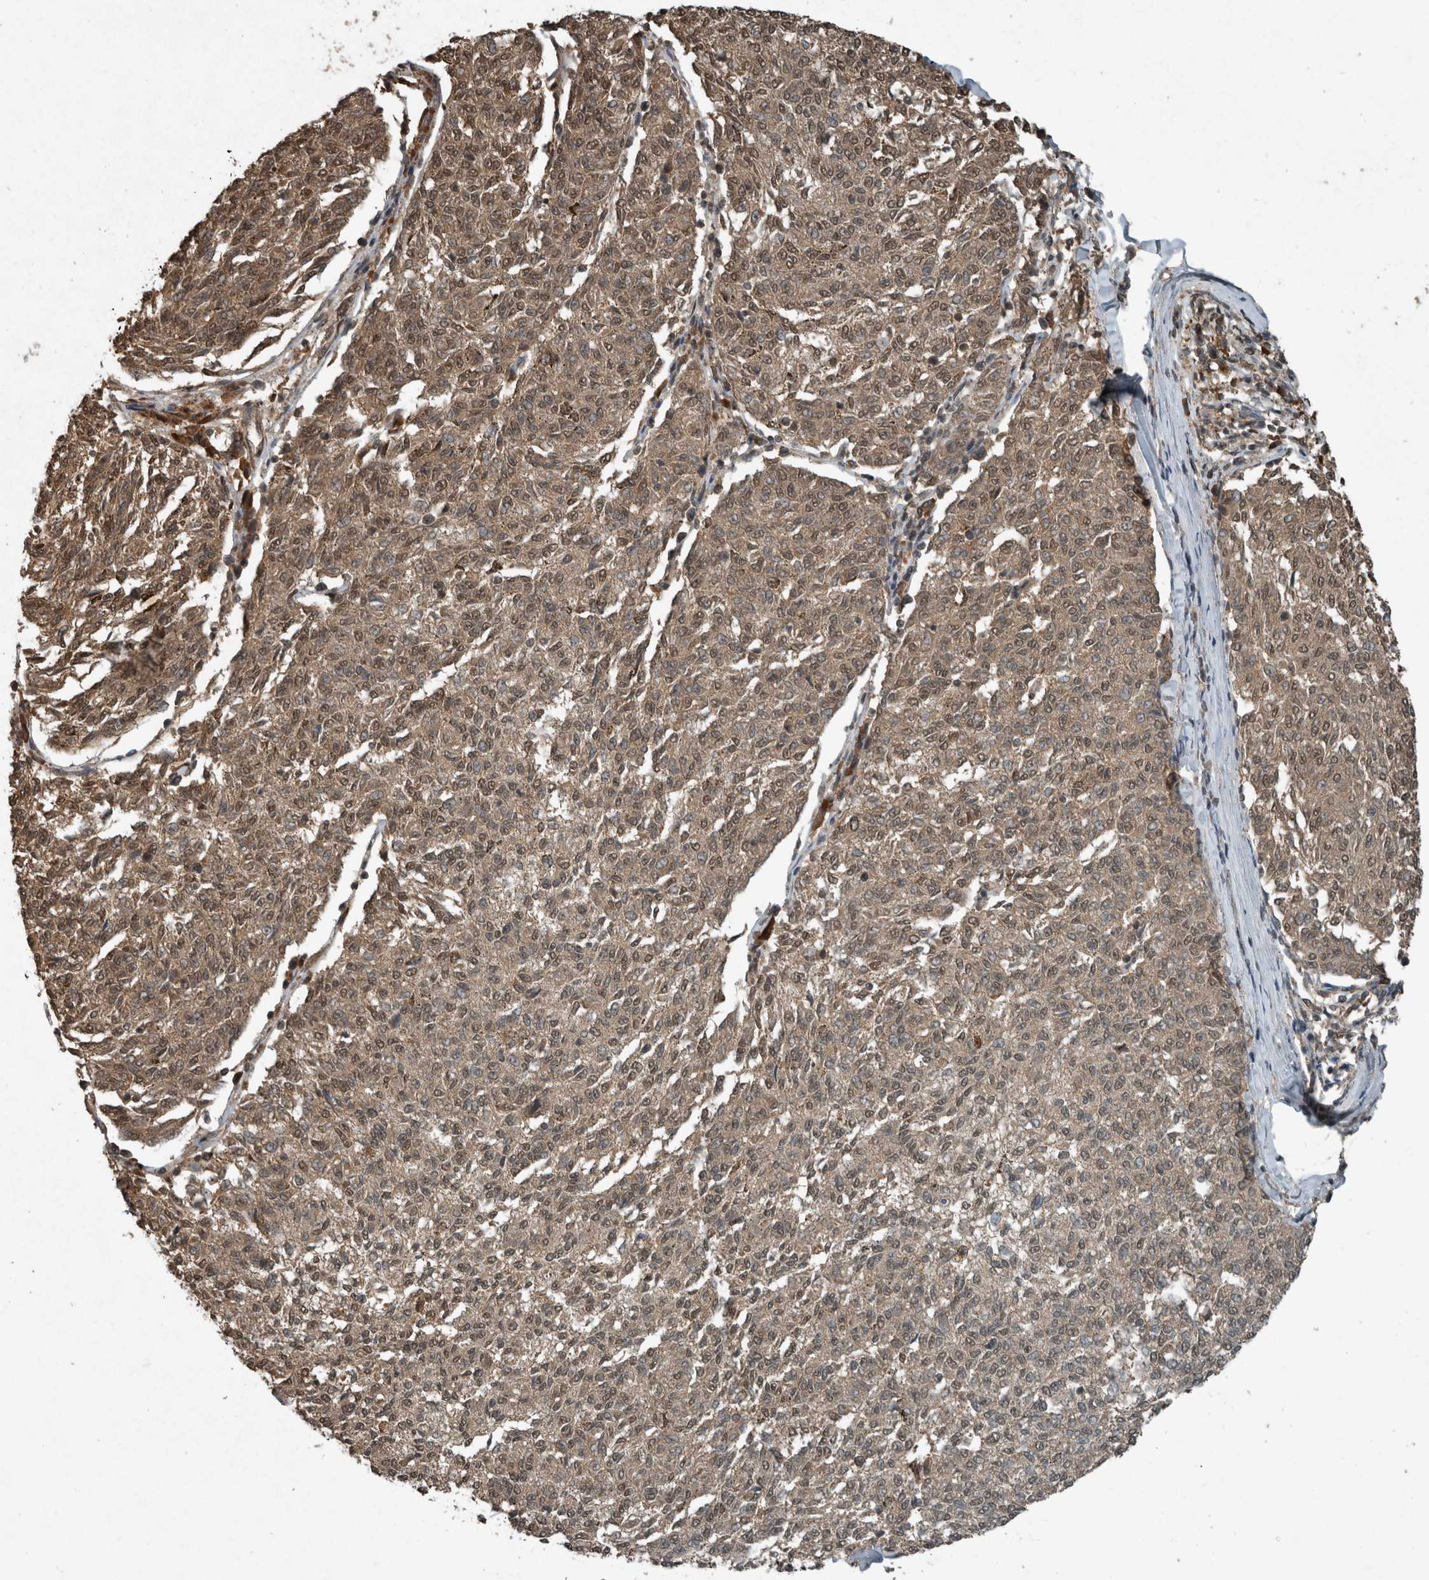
{"staining": {"intensity": "moderate", "quantity": ">75%", "location": "cytoplasmic/membranous,nuclear"}, "tissue": "melanoma", "cell_type": "Tumor cells", "image_type": "cancer", "snomed": [{"axis": "morphology", "description": "Malignant melanoma, NOS"}, {"axis": "topography", "description": "Skin"}], "caption": "The immunohistochemical stain highlights moderate cytoplasmic/membranous and nuclear staining in tumor cells of malignant melanoma tissue.", "gene": "ARHGEF12", "patient": {"sex": "female", "age": 72}}